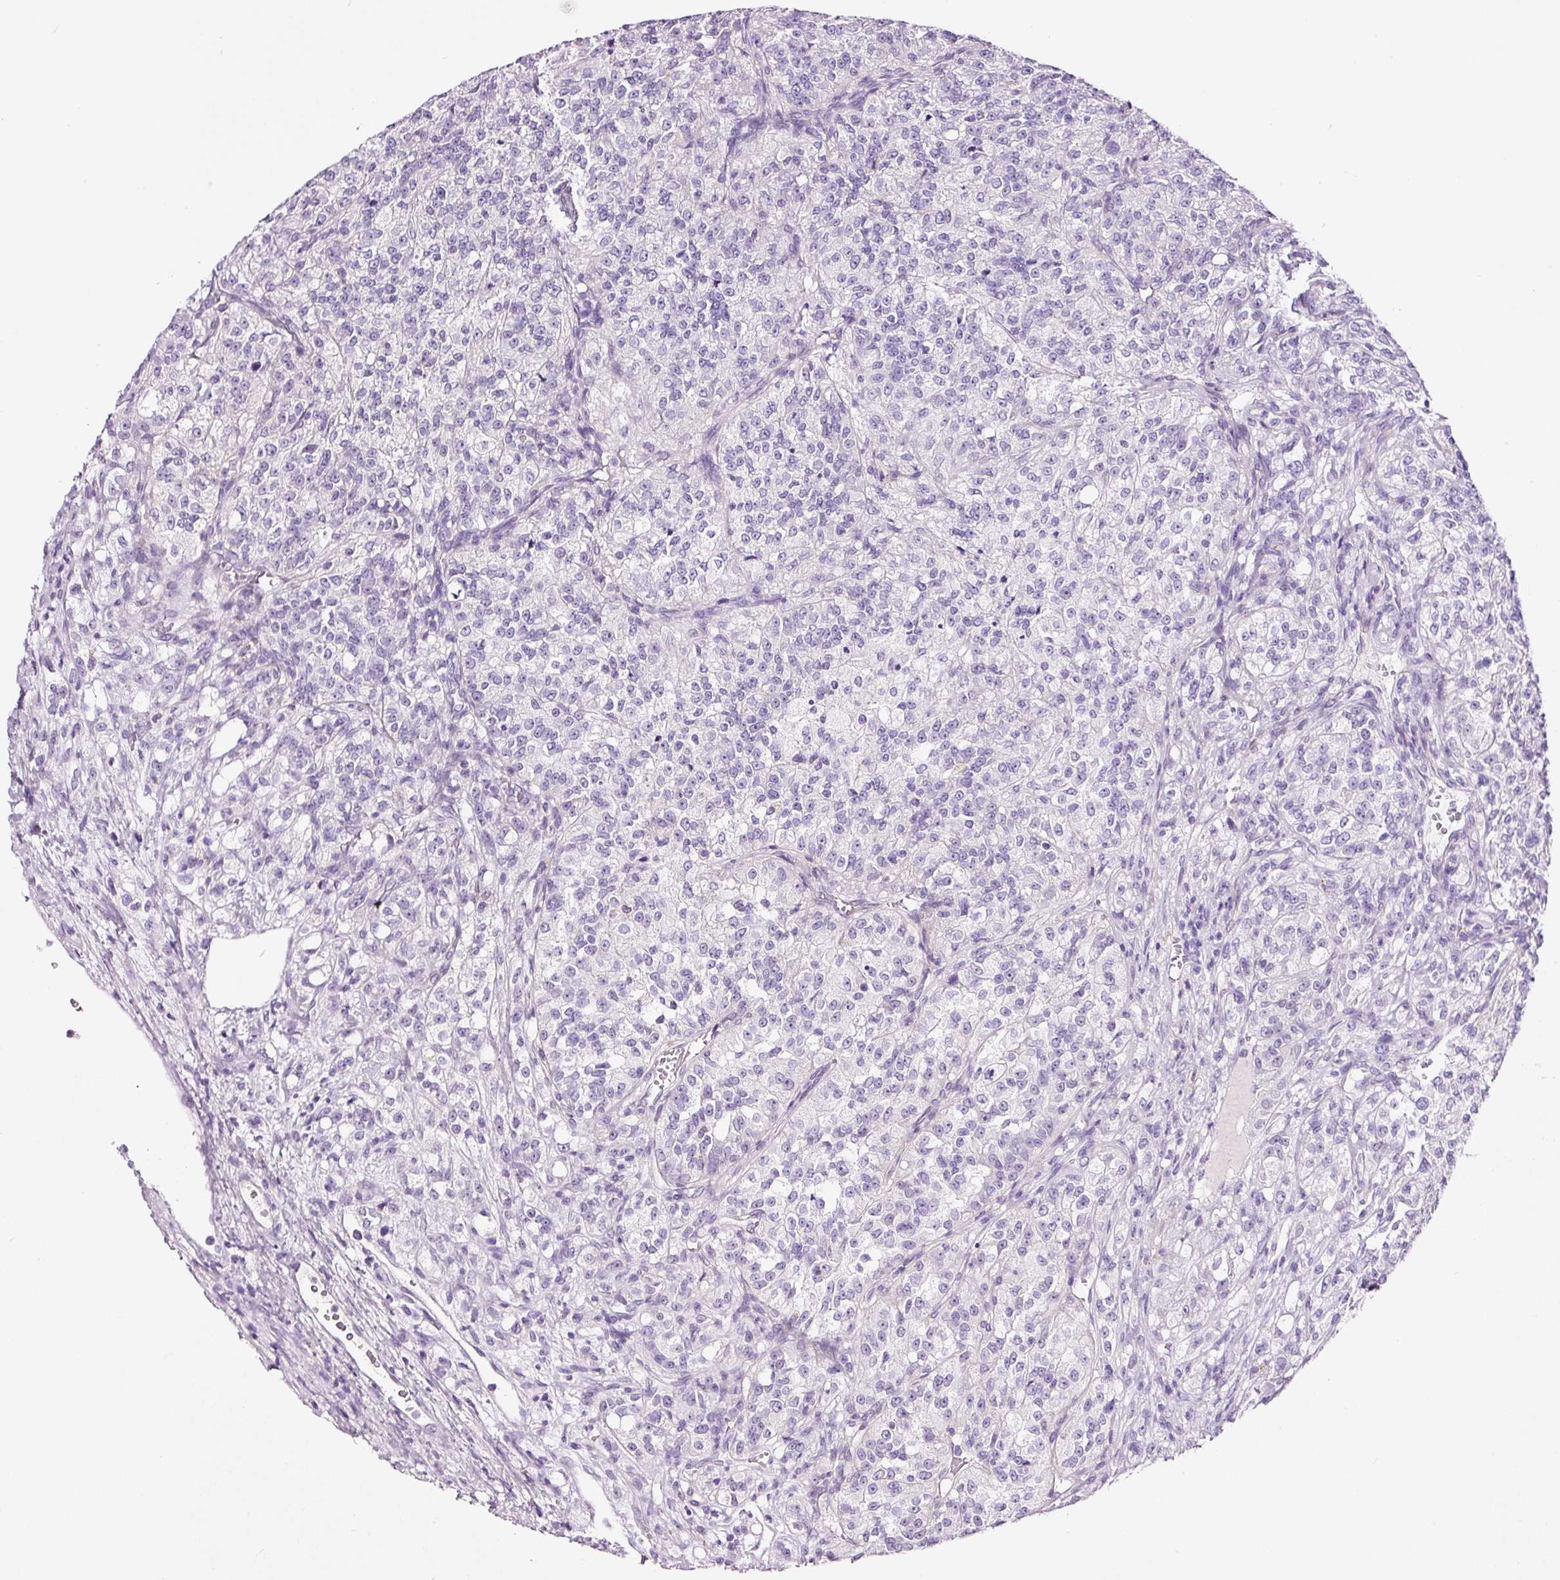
{"staining": {"intensity": "negative", "quantity": "none", "location": "none"}, "tissue": "renal cancer", "cell_type": "Tumor cells", "image_type": "cancer", "snomed": [{"axis": "morphology", "description": "Adenocarcinoma, NOS"}, {"axis": "topography", "description": "Kidney"}], "caption": "Immunohistochemistry histopathology image of renal cancer (adenocarcinoma) stained for a protein (brown), which reveals no positivity in tumor cells.", "gene": "RTF2", "patient": {"sex": "female", "age": 63}}